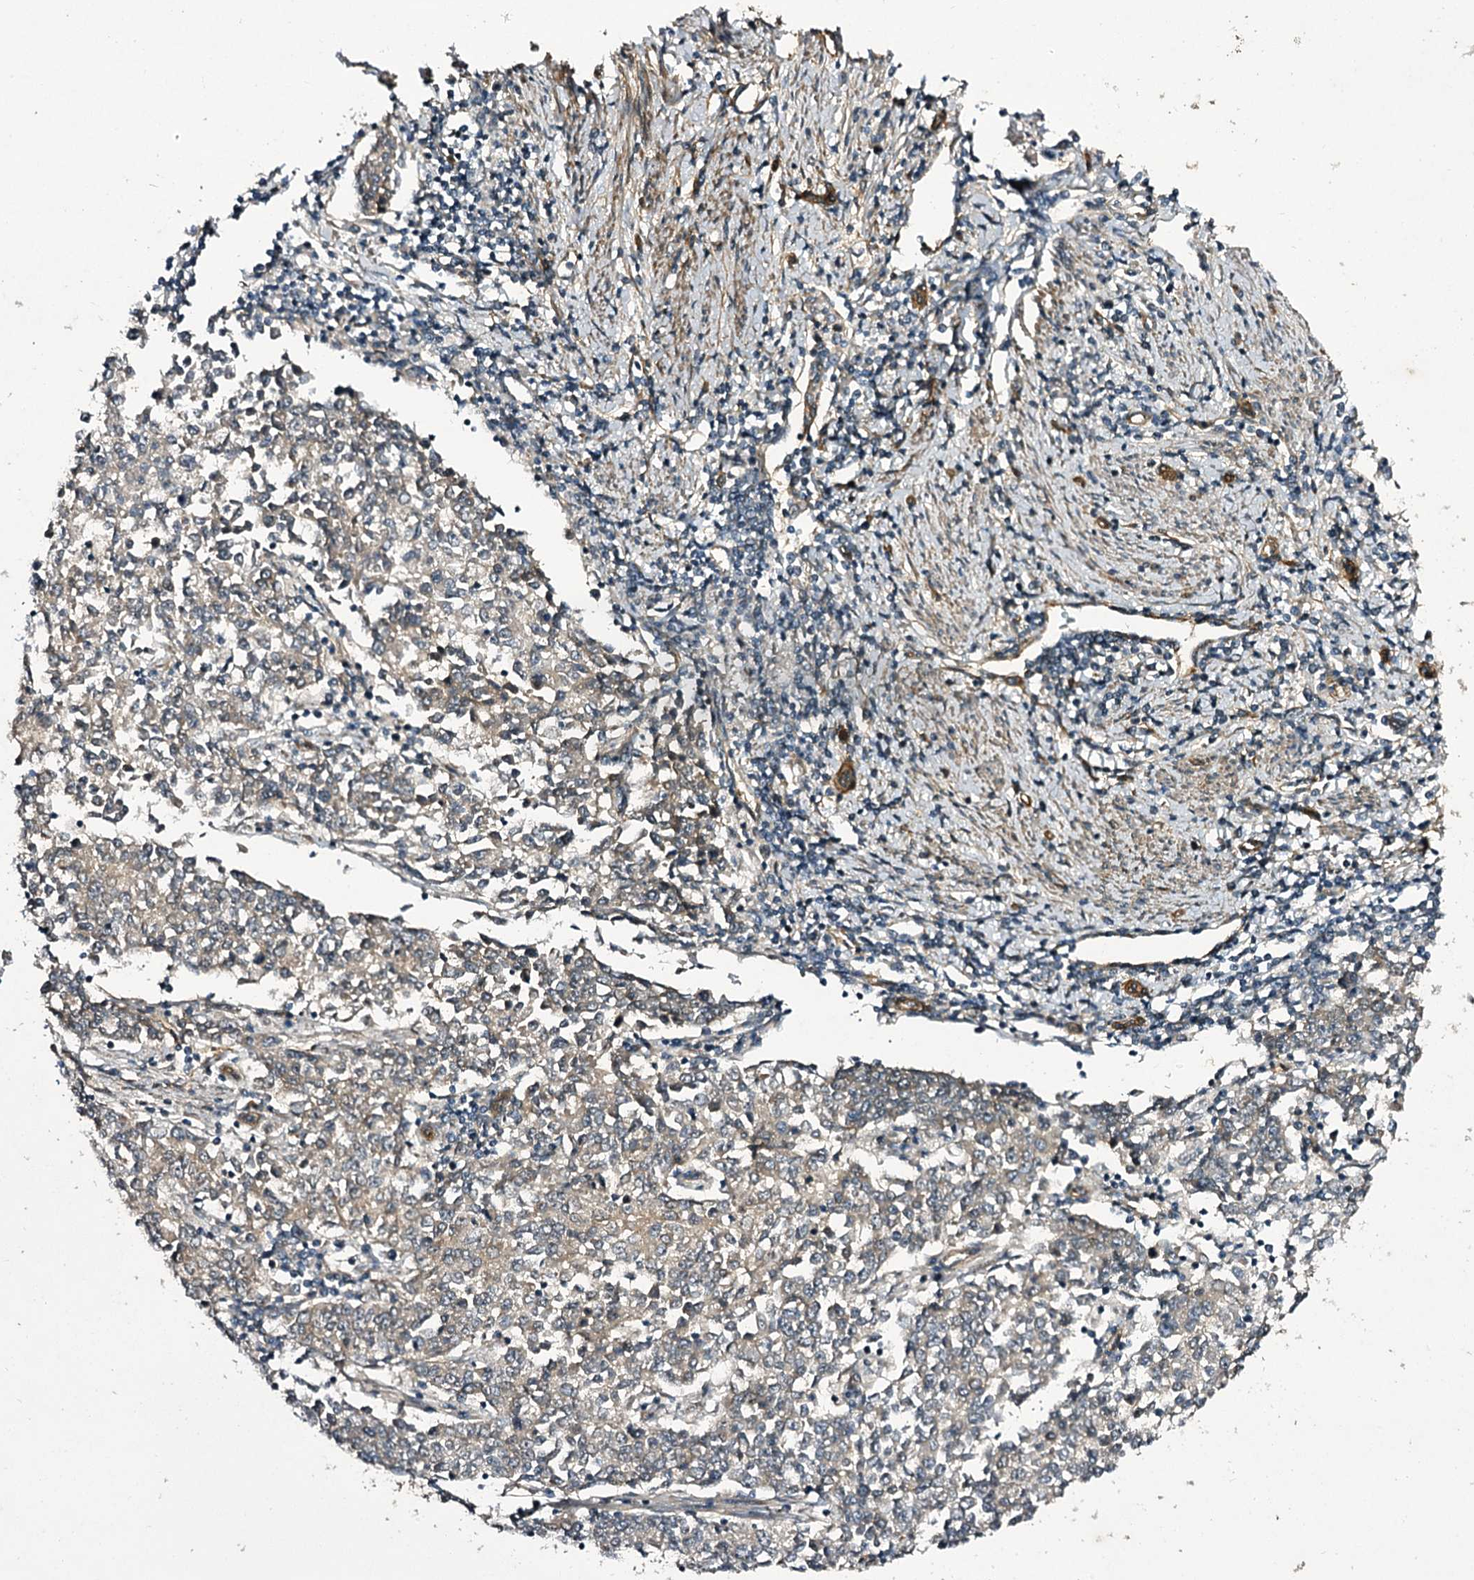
{"staining": {"intensity": "weak", "quantity": ">75%", "location": "cytoplasmic/membranous"}, "tissue": "endometrial cancer", "cell_type": "Tumor cells", "image_type": "cancer", "snomed": [{"axis": "morphology", "description": "Adenocarcinoma, NOS"}, {"axis": "topography", "description": "Endometrium"}], "caption": "Approximately >75% of tumor cells in human endometrial cancer (adenocarcinoma) exhibit weak cytoplasmic/membranous protein staining as visualized by brown immunohistochemical staining.", "gene": "MYO1C", "patient": {"sex": "female", "age": 50}}